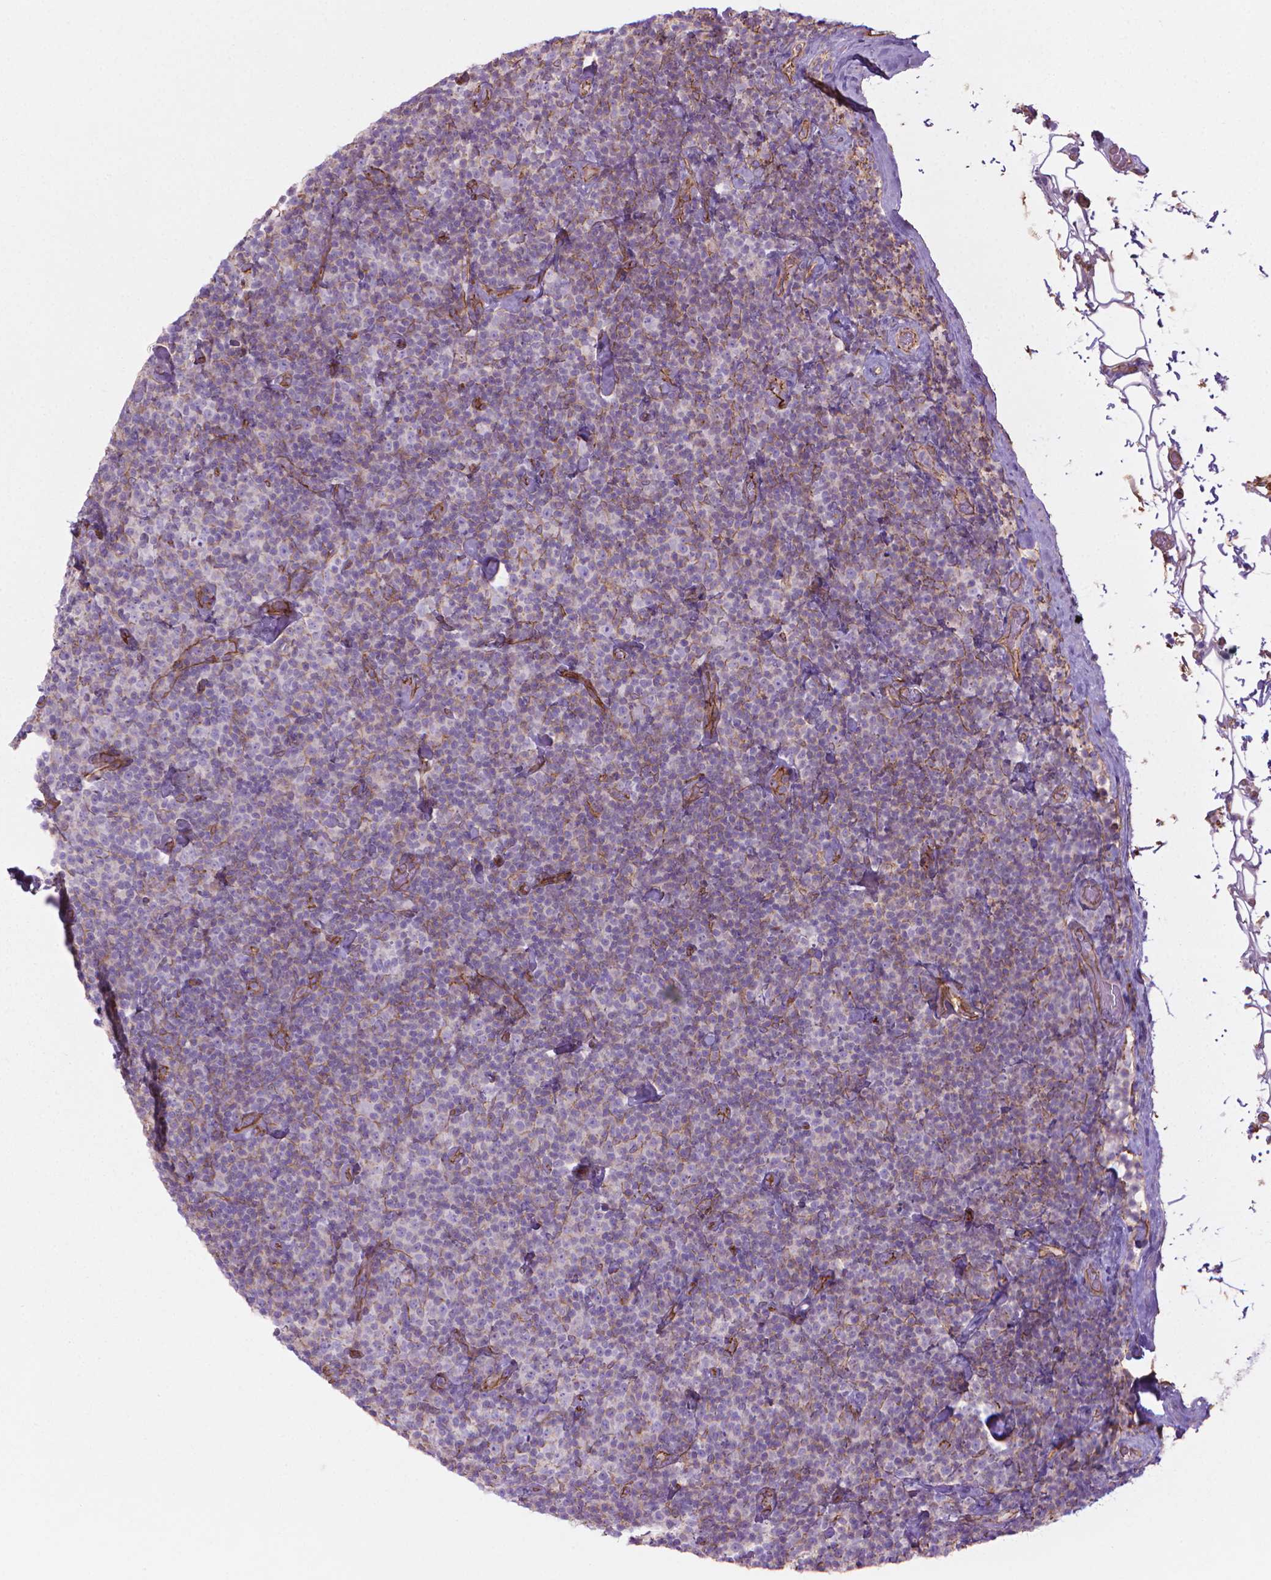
{"staining": {"intensity": "negative", "quantity": "none", "location": "none"}, "tissue": "lymphoma", "cell_type": "Tumor cells", "image_type": "cancer", "snomed": [{"axis": "morphology", "description": "Malignant lymphoma, non-Hodgkin's type, Low grade"}, {"axis": "topography", "description": "Lymph node"}], "caption": "Immunohistochemistry (IHC) of human lymphoma reveals no expression in tumor cells.", "gene": "TENT5A", "patient": {"sex": "male", "age": 81}}